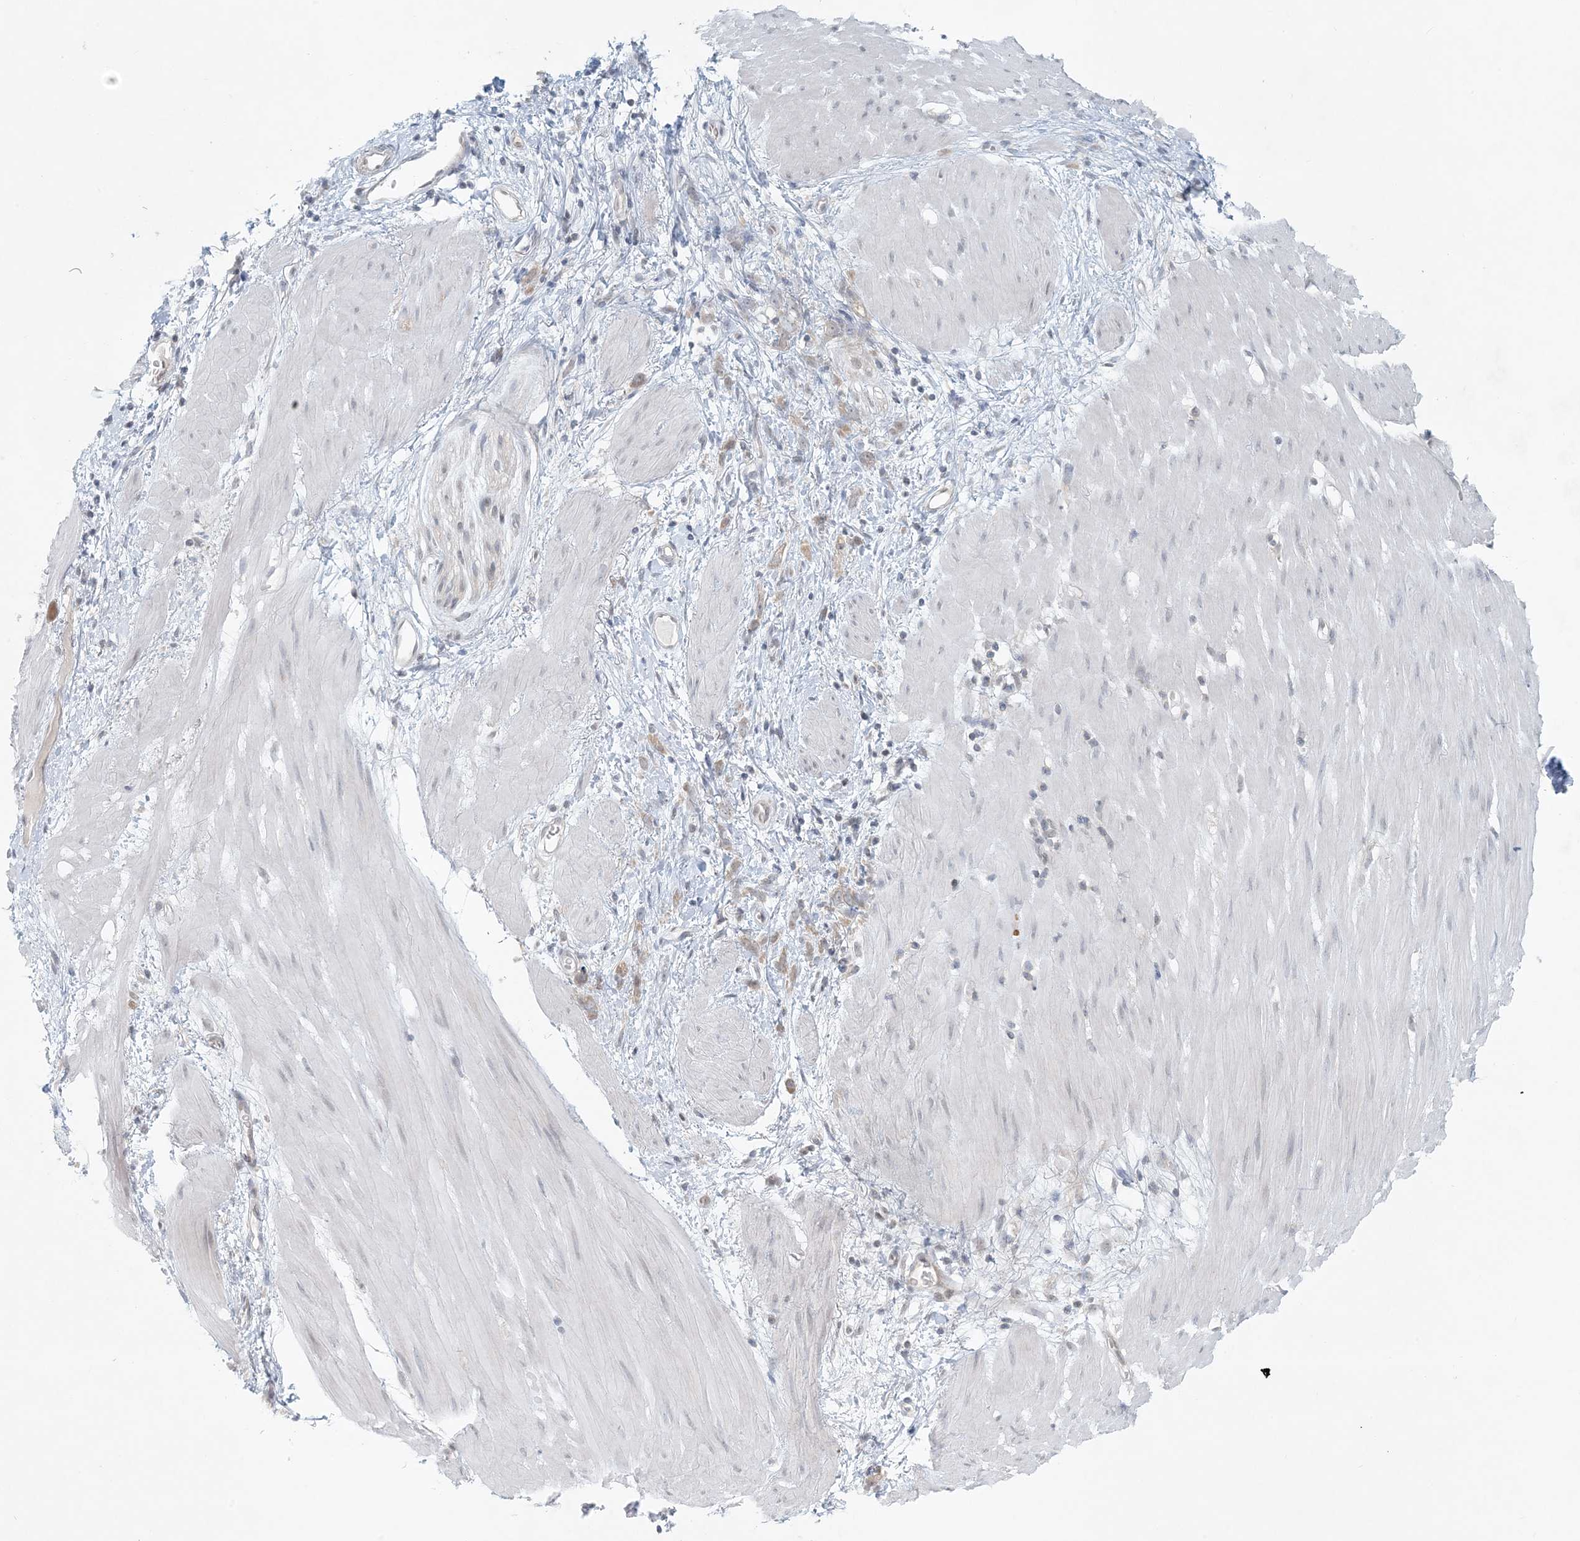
{"staining": {"intensity": "weak", "quantity": "25%-75%", "location": "cytoplasmic/membranous,nuclear"}, "tissue": "stomach cancer", "cell_type": "Tumor cells", "image_type": "cancer", "snomed": [{"axis": "morphology", "description": "Adenocarcinoma, NOS"}, {"axis": "topography", "description": "Stomach"}], "caption": "A micrograph showing weak cytoplasmic/membranous and nuclear staining in about 25%-75% of tumor cells in adenocarcinoma (stomach), as visualized by brown immunohistochemical staining.", "gene": "OBI1", "patient": {"sex": "female", "age": 76}}